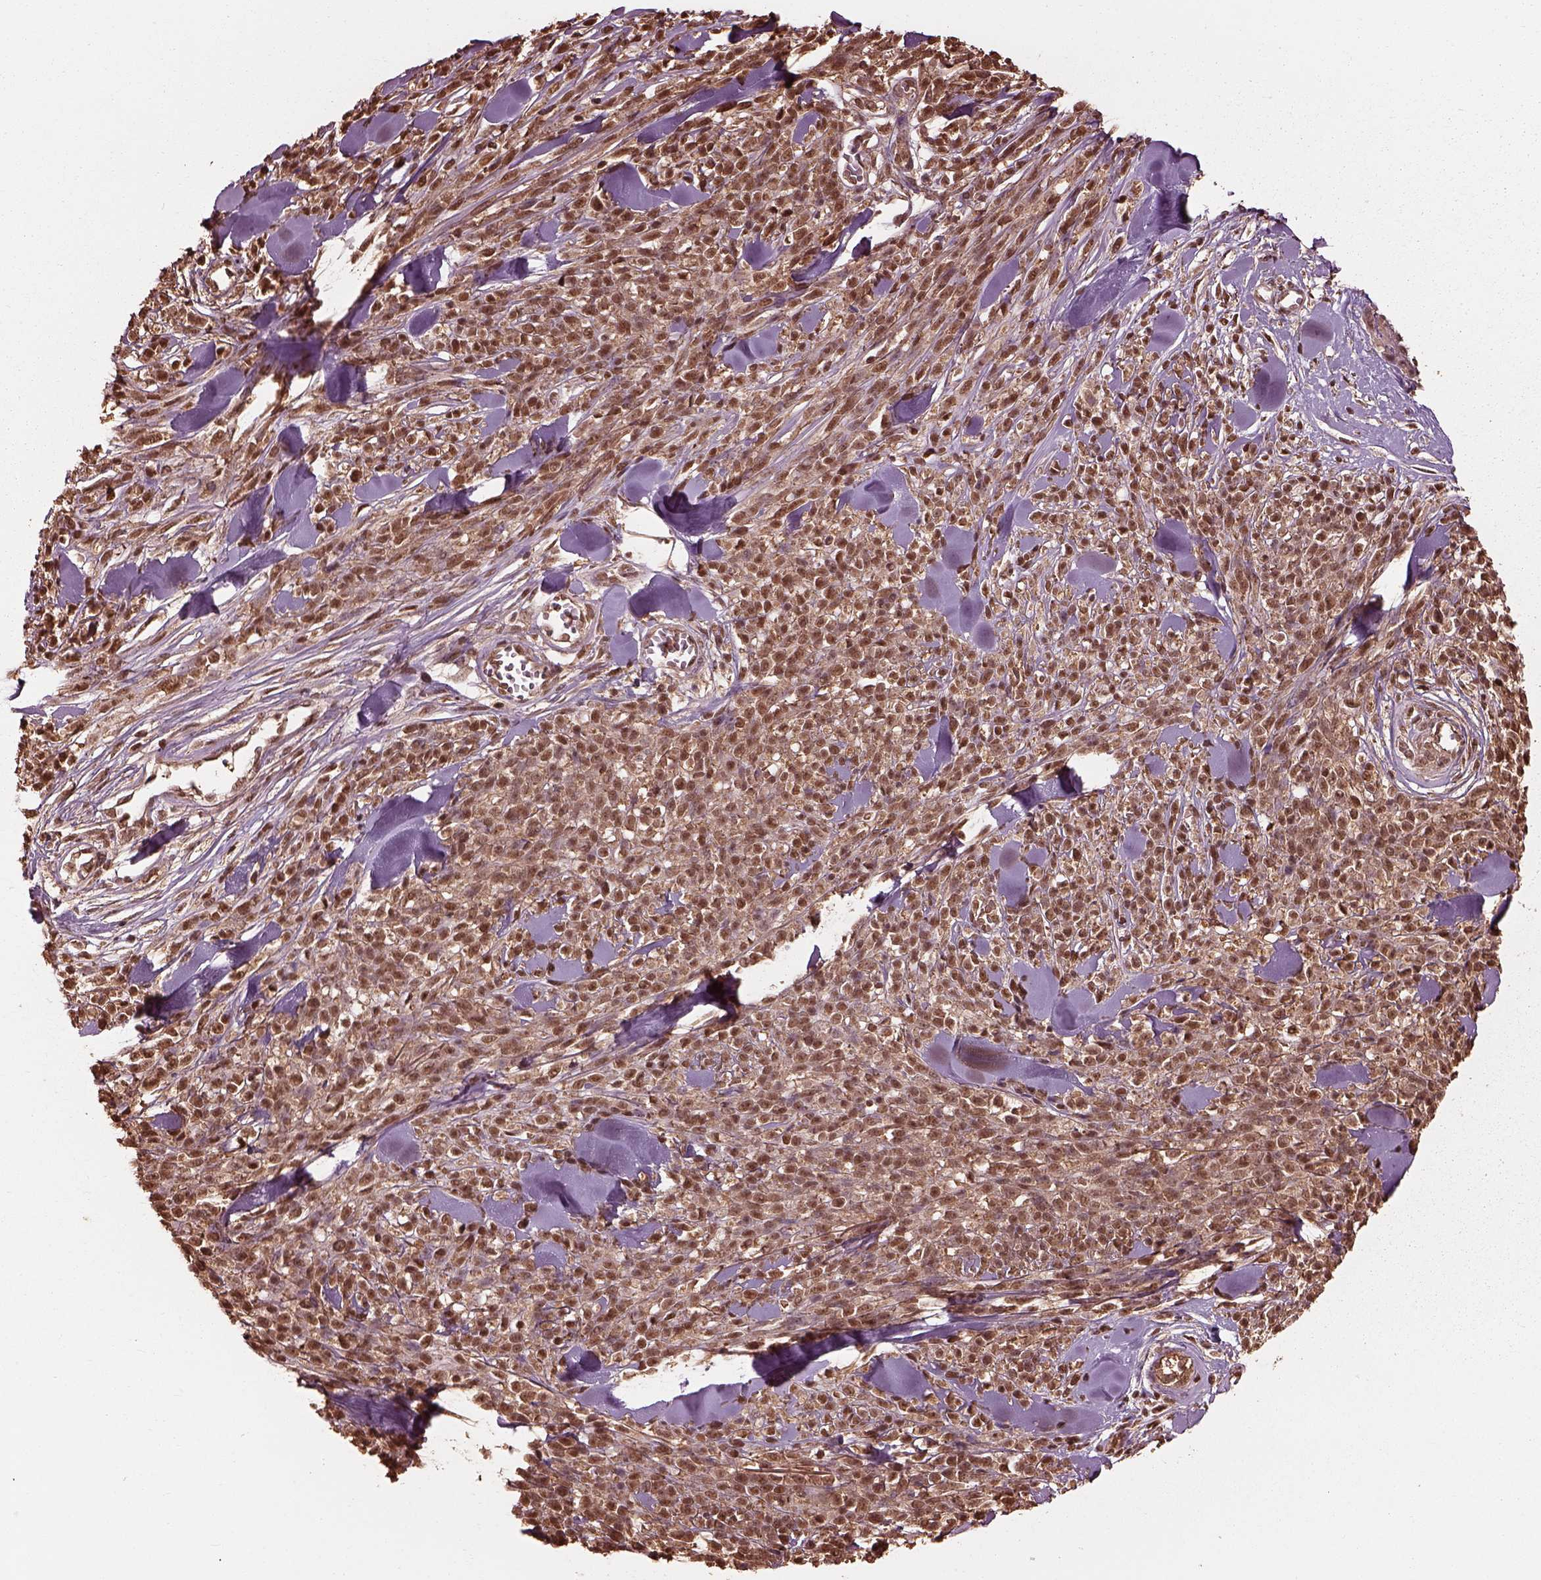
{"staining": {"intensity": "moderate", "quantity": ">75%", "location": "cytoplasmic/membranous,nuclear"}, "tissue": "melanoma", "cell_type": "Tumor cells", "image_type": "cancer", "snomed": [{"axis": "morphology", "description": "Malignant melanoma, NOS"}, {"axis": "topography", "description": "Skin"}, {"axis": "topography", "description": "Skin of trunk"}], "caption": "The histopathology image shows immunohistochemical staining of melanoma. There is moderate cytoplasmic/membranous and nuclear staining is seen in approximately >75% of tumor cells. The staining was performed using DAB to visualize the protein expression in brown, while the nuclei were stained in blue with hematoxylin (Magnification: 20x).", "gene": "PSMC5", "patient": {"sex": "male", "age": 74}}